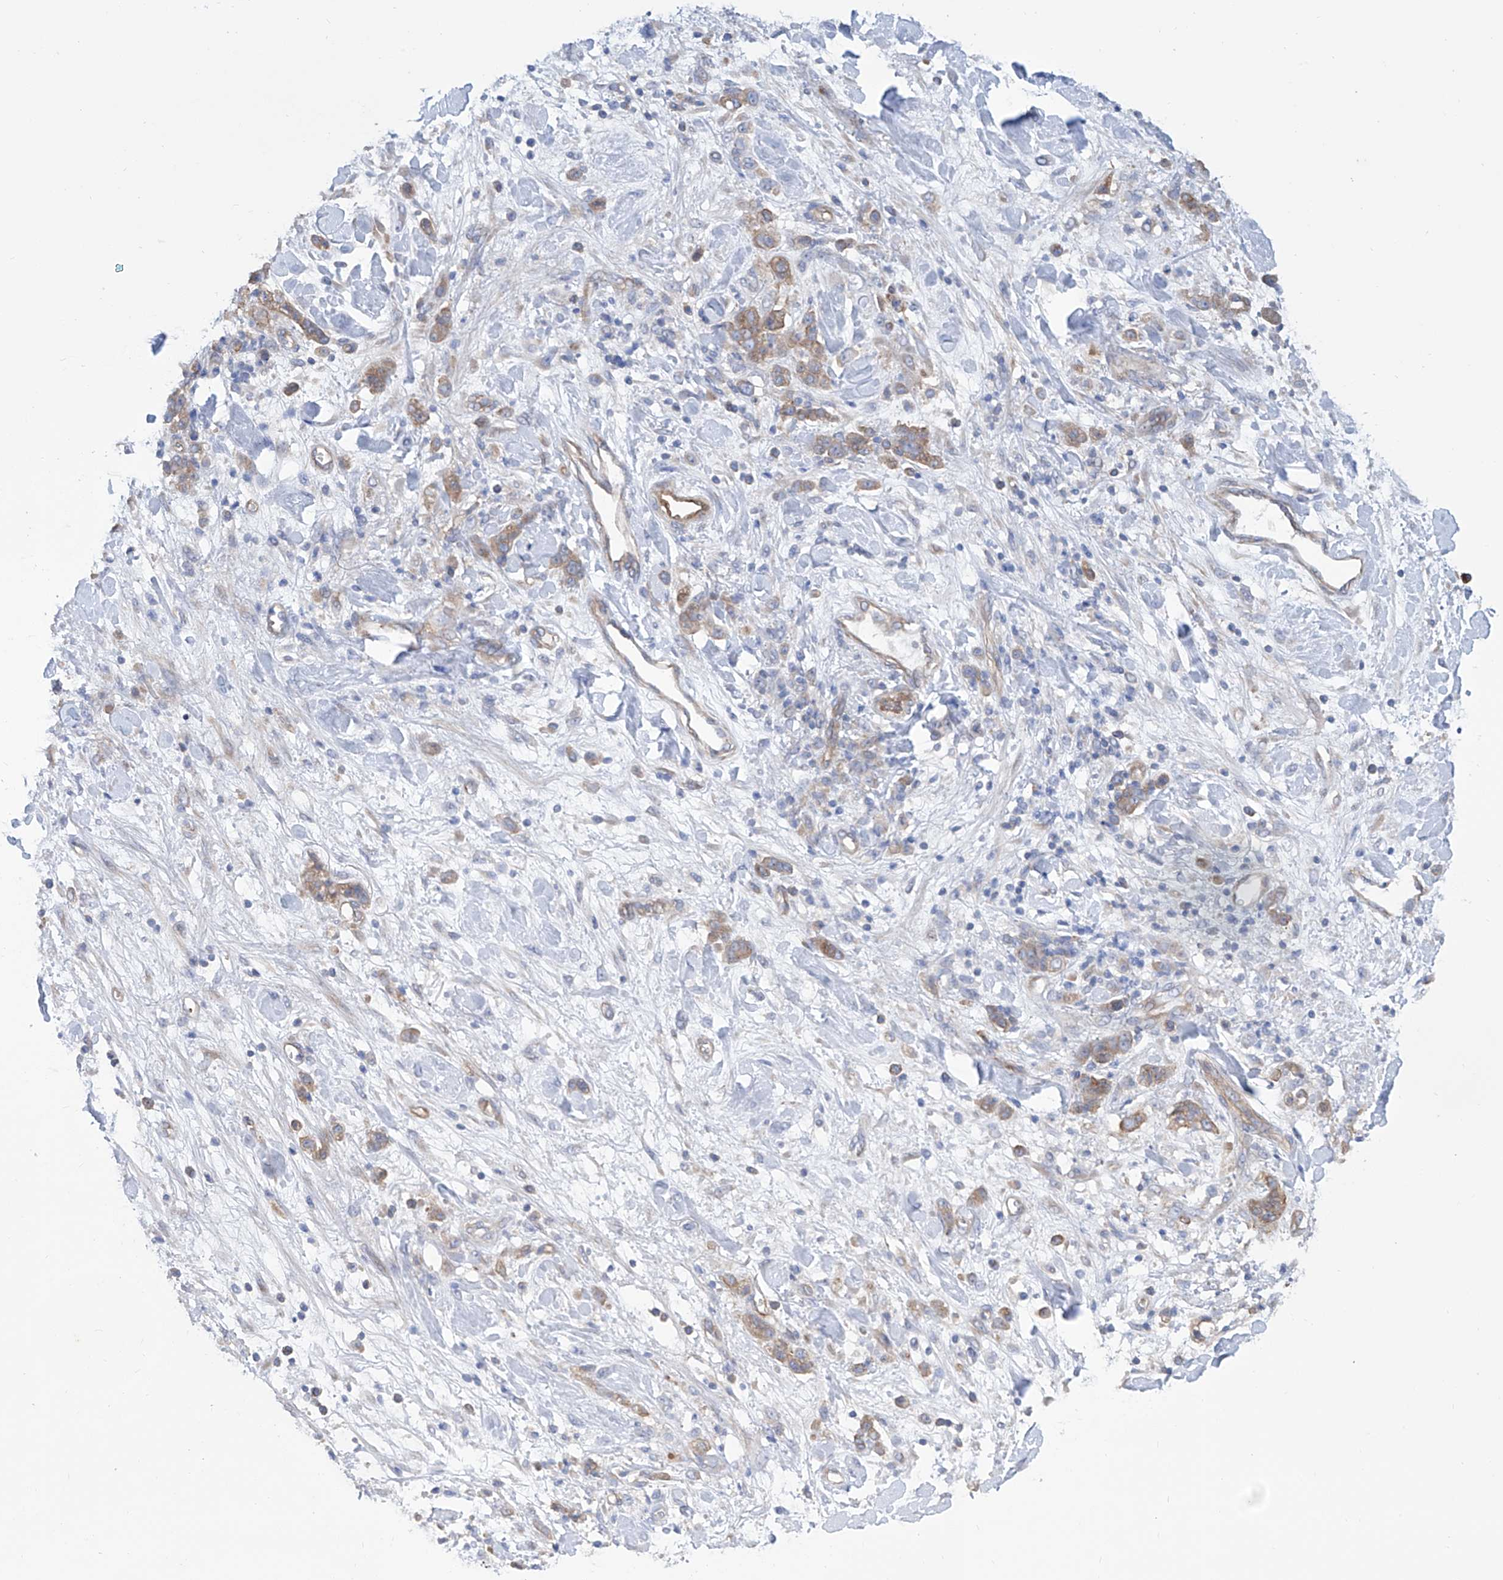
{"staining": {"intensity": "moderate", "quantity": ">75%", "location": "cytoplasmic/membranous"}, "tissue": "stomach cancer", "cell_type": "Tumor cells", "image_type": "cancer", "snomed": [{"axis": "morphology", "description": "Normal tissue, NOS"}, {"axis": "morphology", "description": "Adenocarcinoma, NOS"}, {"axis": "topography", "description": "Stomach"}], "caption": "IHC (DAB) staining of adenocarcinoma (stomach) displays moderate cytoplasmic/membranous protein staining in approximately >75% of tumor cells.", "gene": "TMEM209", "patient": {"sex": "male", "age": 82}}